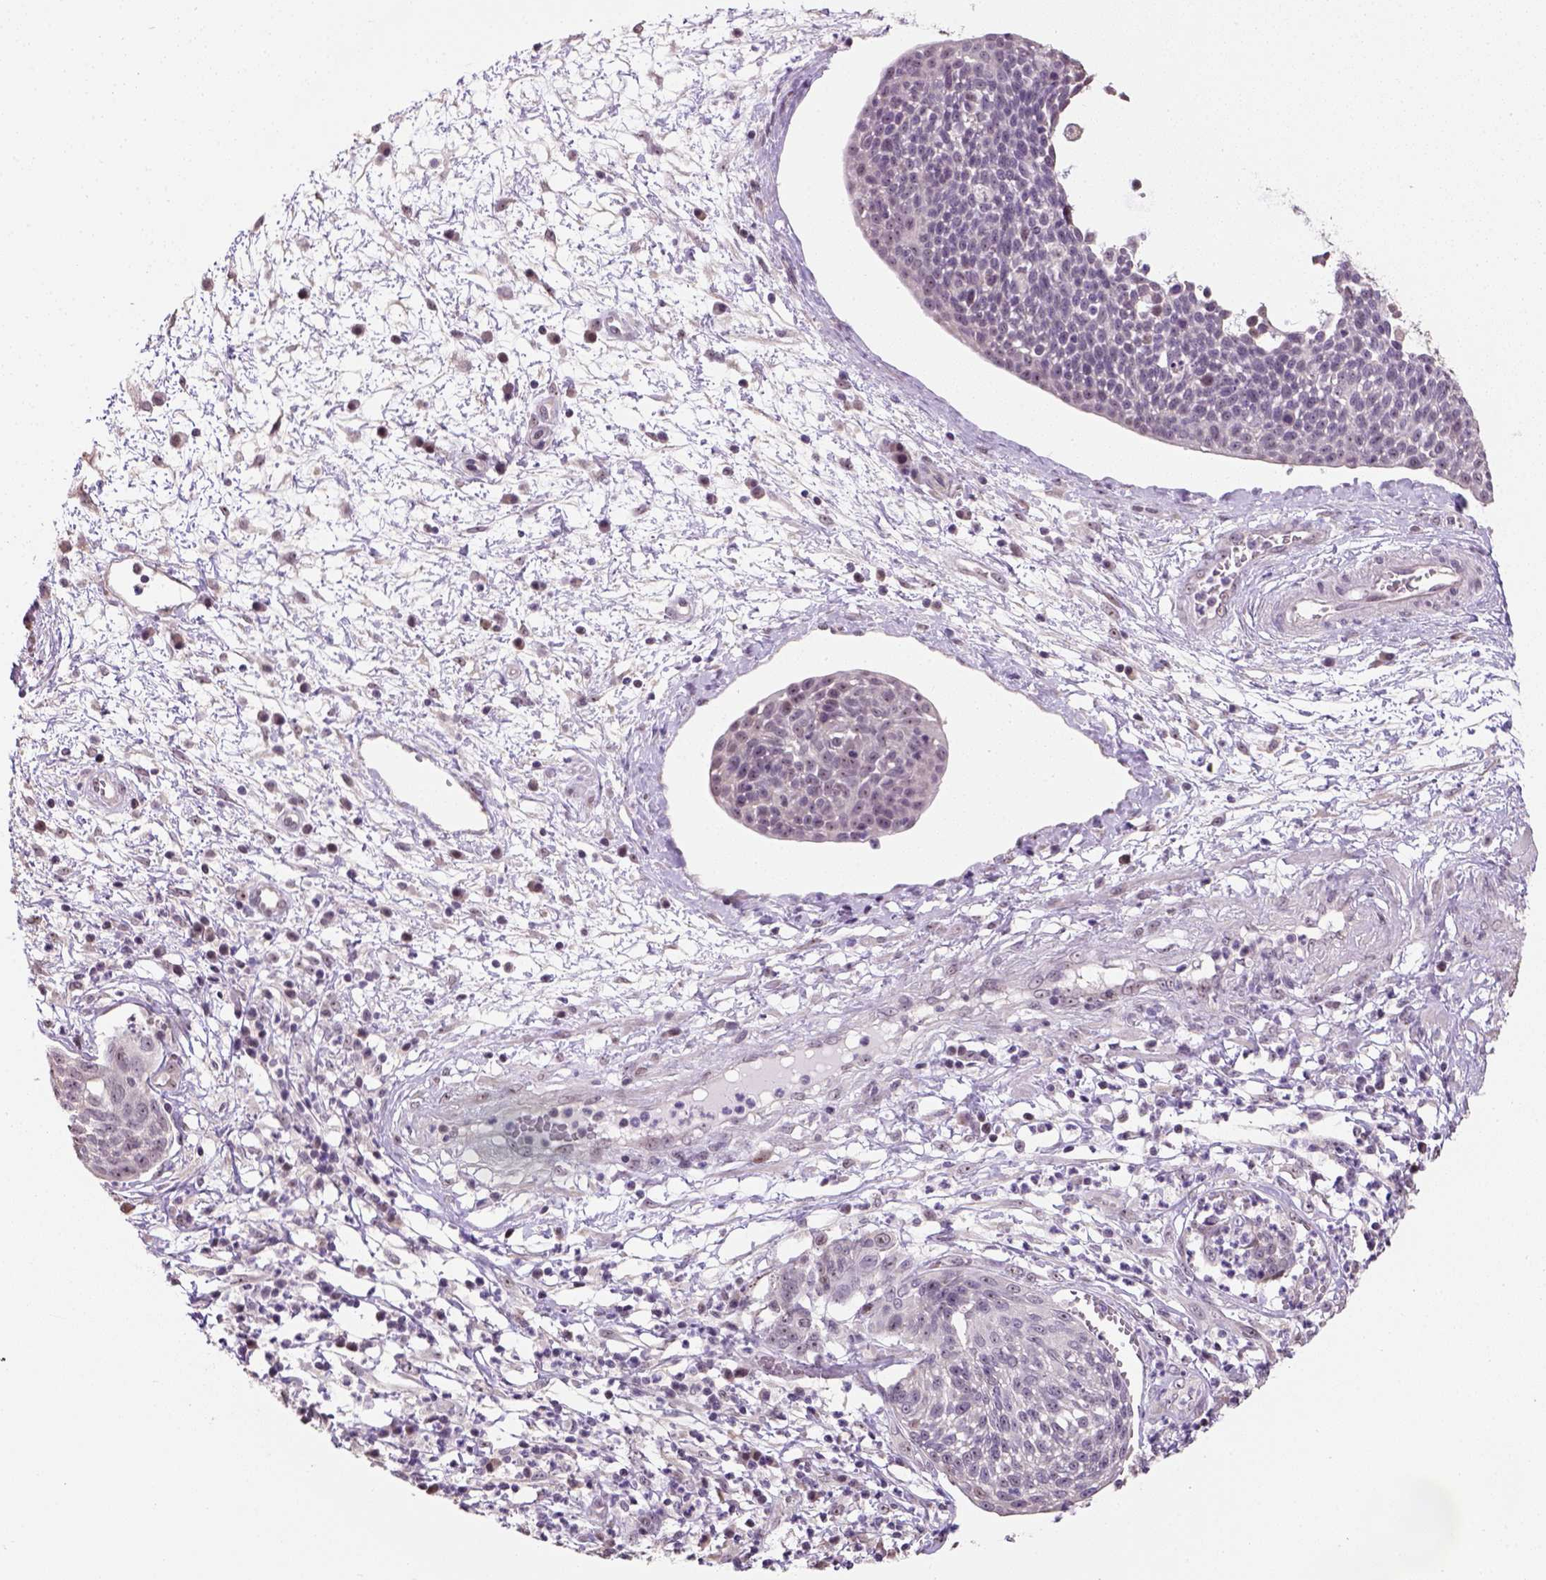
{"staining": {"intensity": "negative", "quantity": "none", "location": "none"}, "tissue": "cervical cancer", "cell_type": "Tumor cells", "image_type": "cancer", "snomed": [{"axis": "morphology", "description": "Squamous cell carcinoma, NOS"}, {"axis": "topography", "description": "Cervix"}], "caption": "IHC of human cervical cancer (squamous cell carcinoma) shows no staining in tumor cells. The staining is performed using DAB brown chromogen with nuclei counter-stained in using hematoxylin.", "gene": "DDX50", "patient": {"sex": "female", "age": 34}}